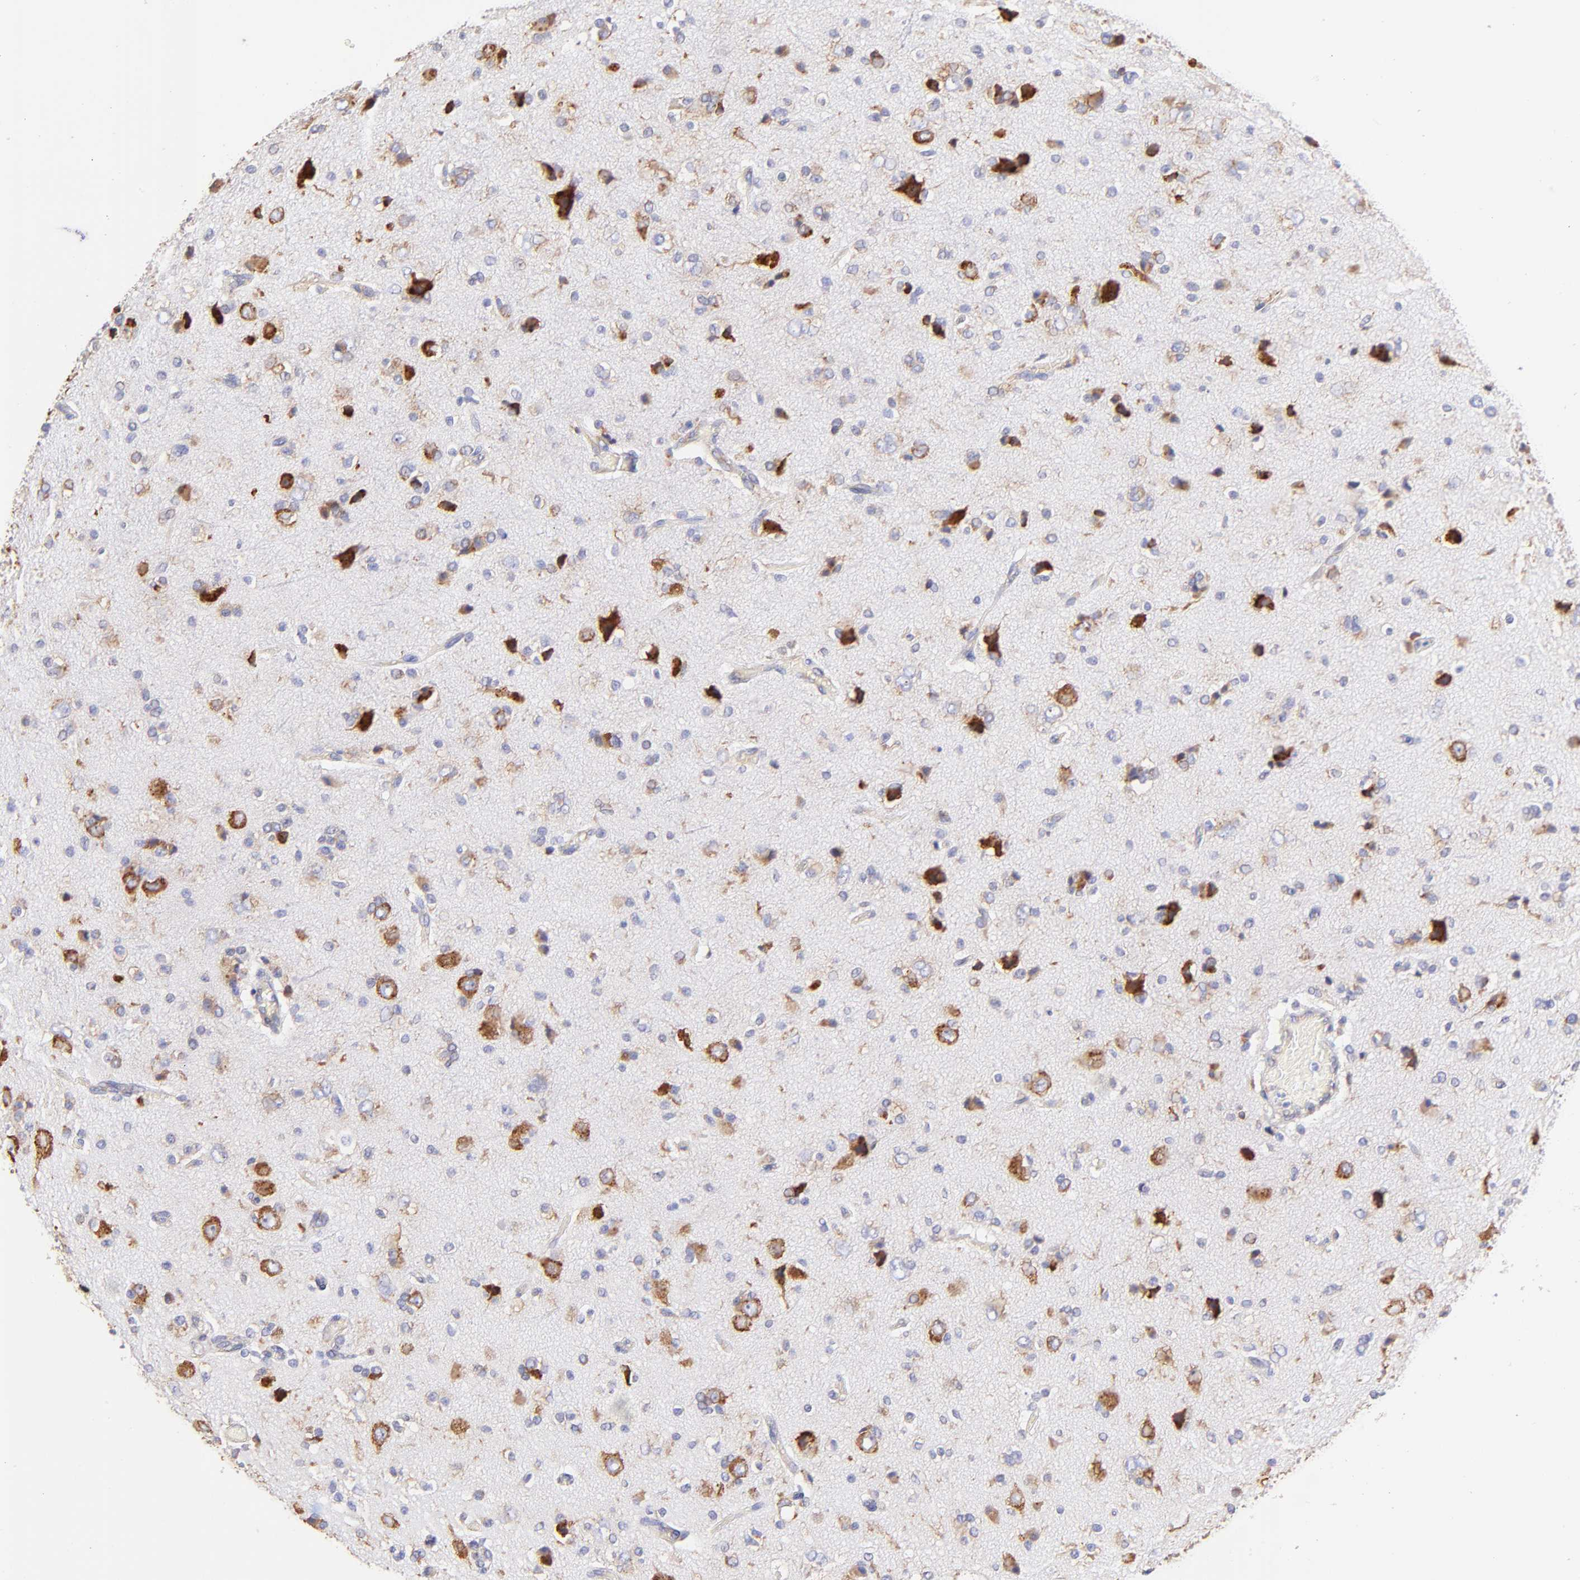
{"staining": {"intensity": "weak", "quantity": "<25%", "location": "cytoplasmic/membranous"}, "tissue": "glioma", "cell_type": "Tumor cells", "image_type": "cancer", "snomed": [{"axis": "morphology", "description": "Glioma, malignant, High grade"}, {"axis": "topography", "description": "Brain"}], "caption": "Human glioma stained for a protein using immunohistochemistry reveals no positivity in tumor cells.", "gene": "RPL30", "patient": {"sex": "male", "age": 47}}